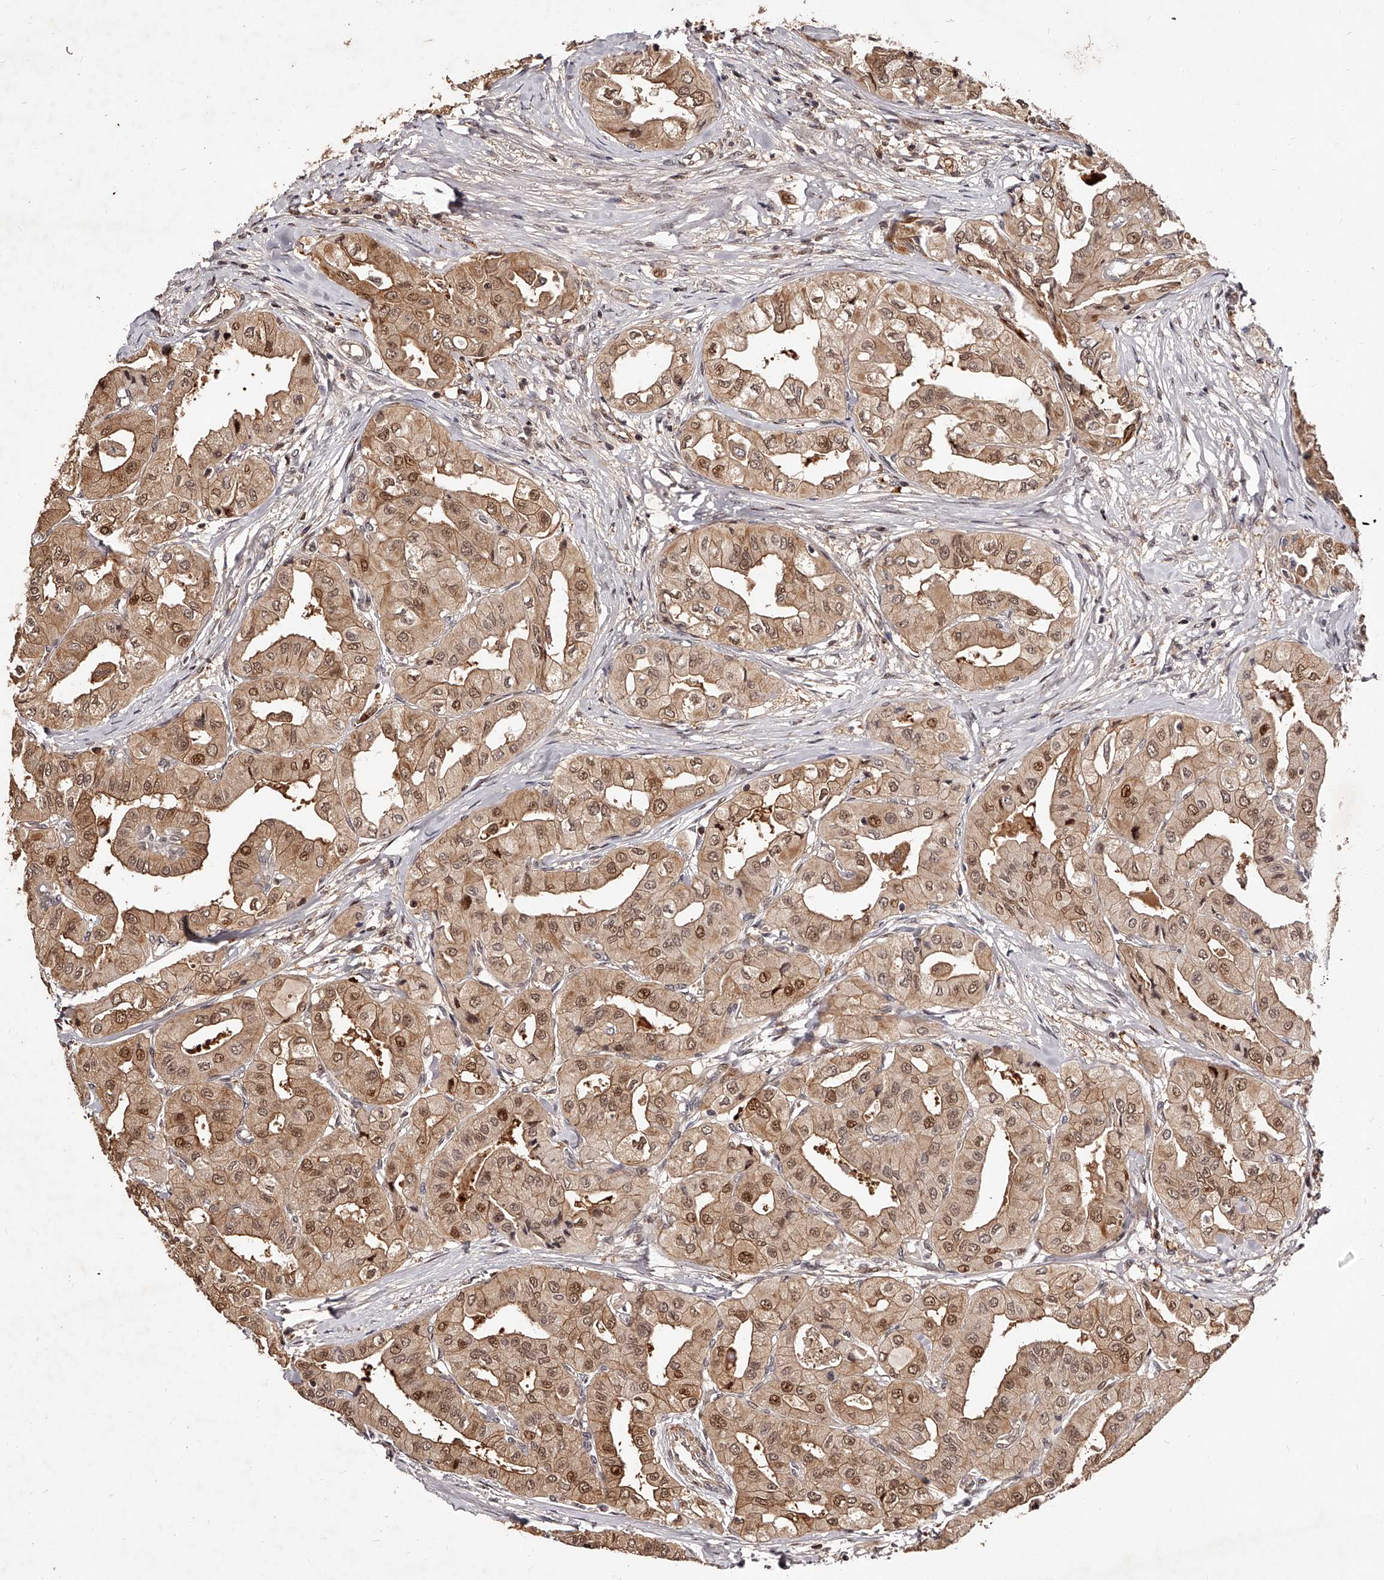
{"staining": {"intensity": "moderate", "quantity": ">75%", "location": "cytoplasmic/membranous,nuclear"}, "tissue": "thyroid cancer", "cell_type": "Tumor cells", "image_type": "cancer", "snomed": [{"axis": "morphology", "description": "Papillary adenocarcinoma, NOS"}, {"axis": "topography", "description": "Thyroid gland"}], "caption": "The micrograph shows immunohistochemical staining of thyroid cancer. There is moderate cytoplasmic/membranous and nuclear expression is seen in about >75% of tumor cells.", "gene": "CUL7", "patient": {"sex": "female", "age": 59}}